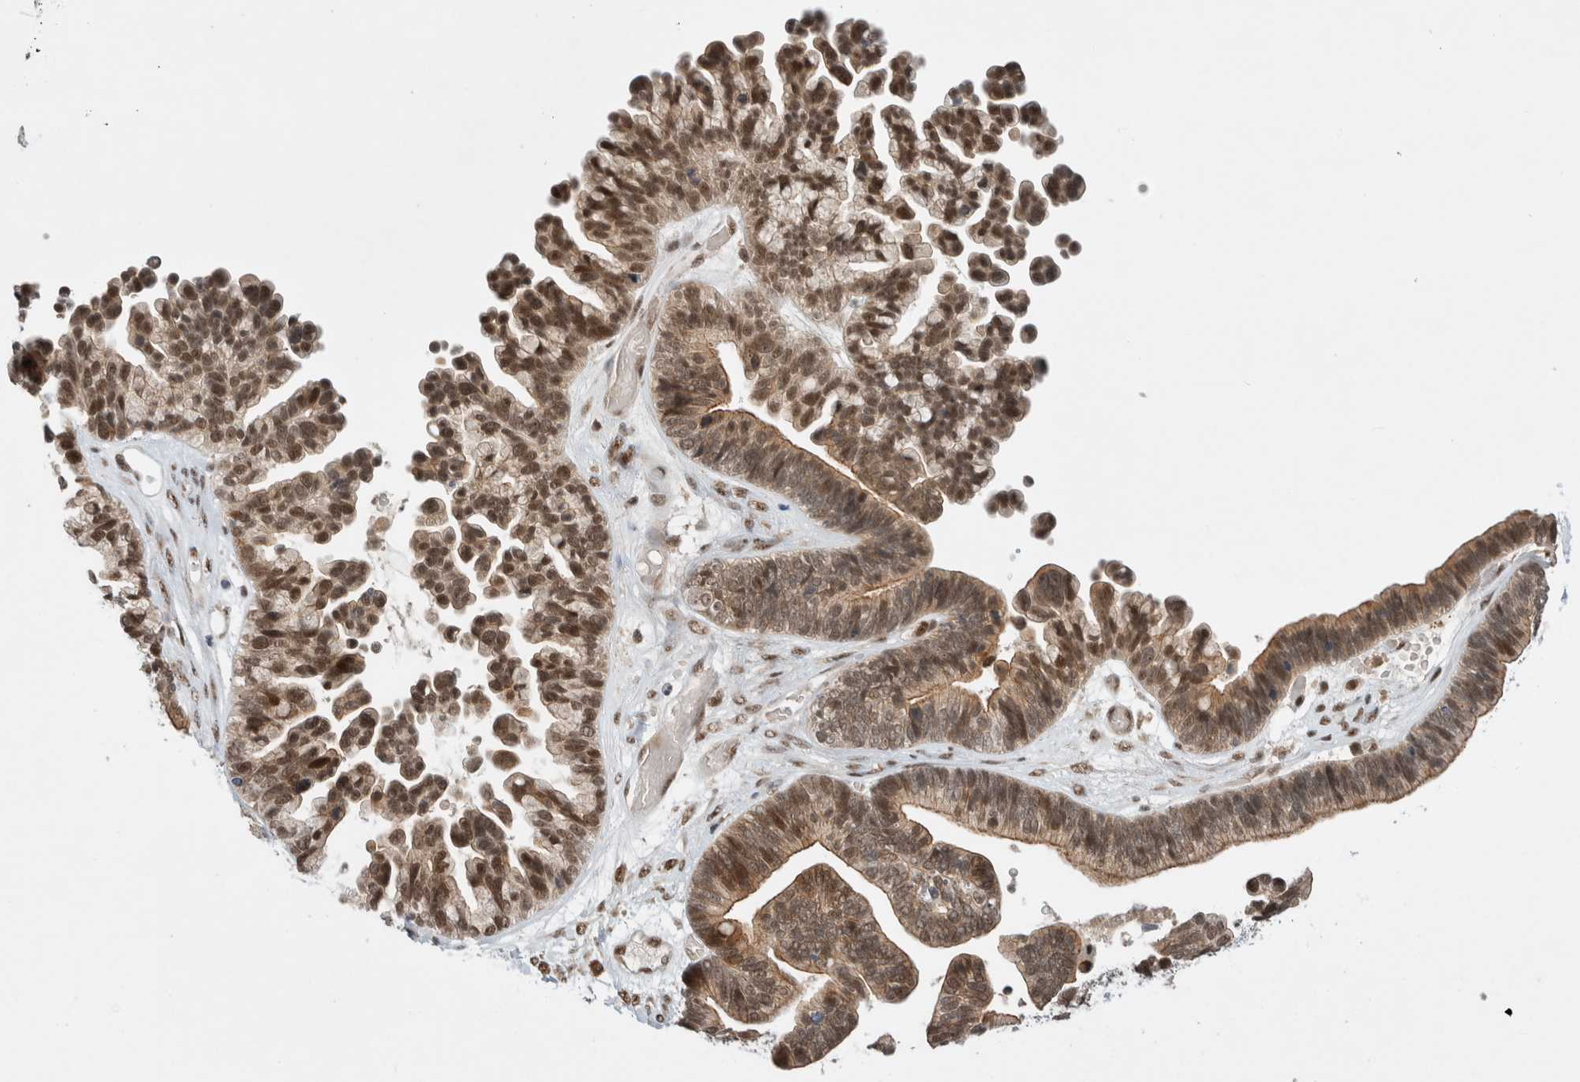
{"staining": {"intensity": "moderate", "quantity": ">75%", "location": "cytoplasmic/membranous,nuclear"}, "tissue": "ovarian cancer", "cell_type": "Tumor cells", "image_type": "cancer", "snomed": [{"axis": "morphology", "description": "Cystadenocarcinoma, serous, NOS"}, {"axis": "topography", "description": "Ovary"}], "caption": "IHC (DAB (3,3'-diaminobenzidine)) staining of human ovarian serous cystadenocarcinoma demonstrates moderate cytoplasmic/membranous and nuclear protein staining in about >75% of tumor cells.", "gene": "NCAPG2", "patient": {"sex": "female", "age": 56}}